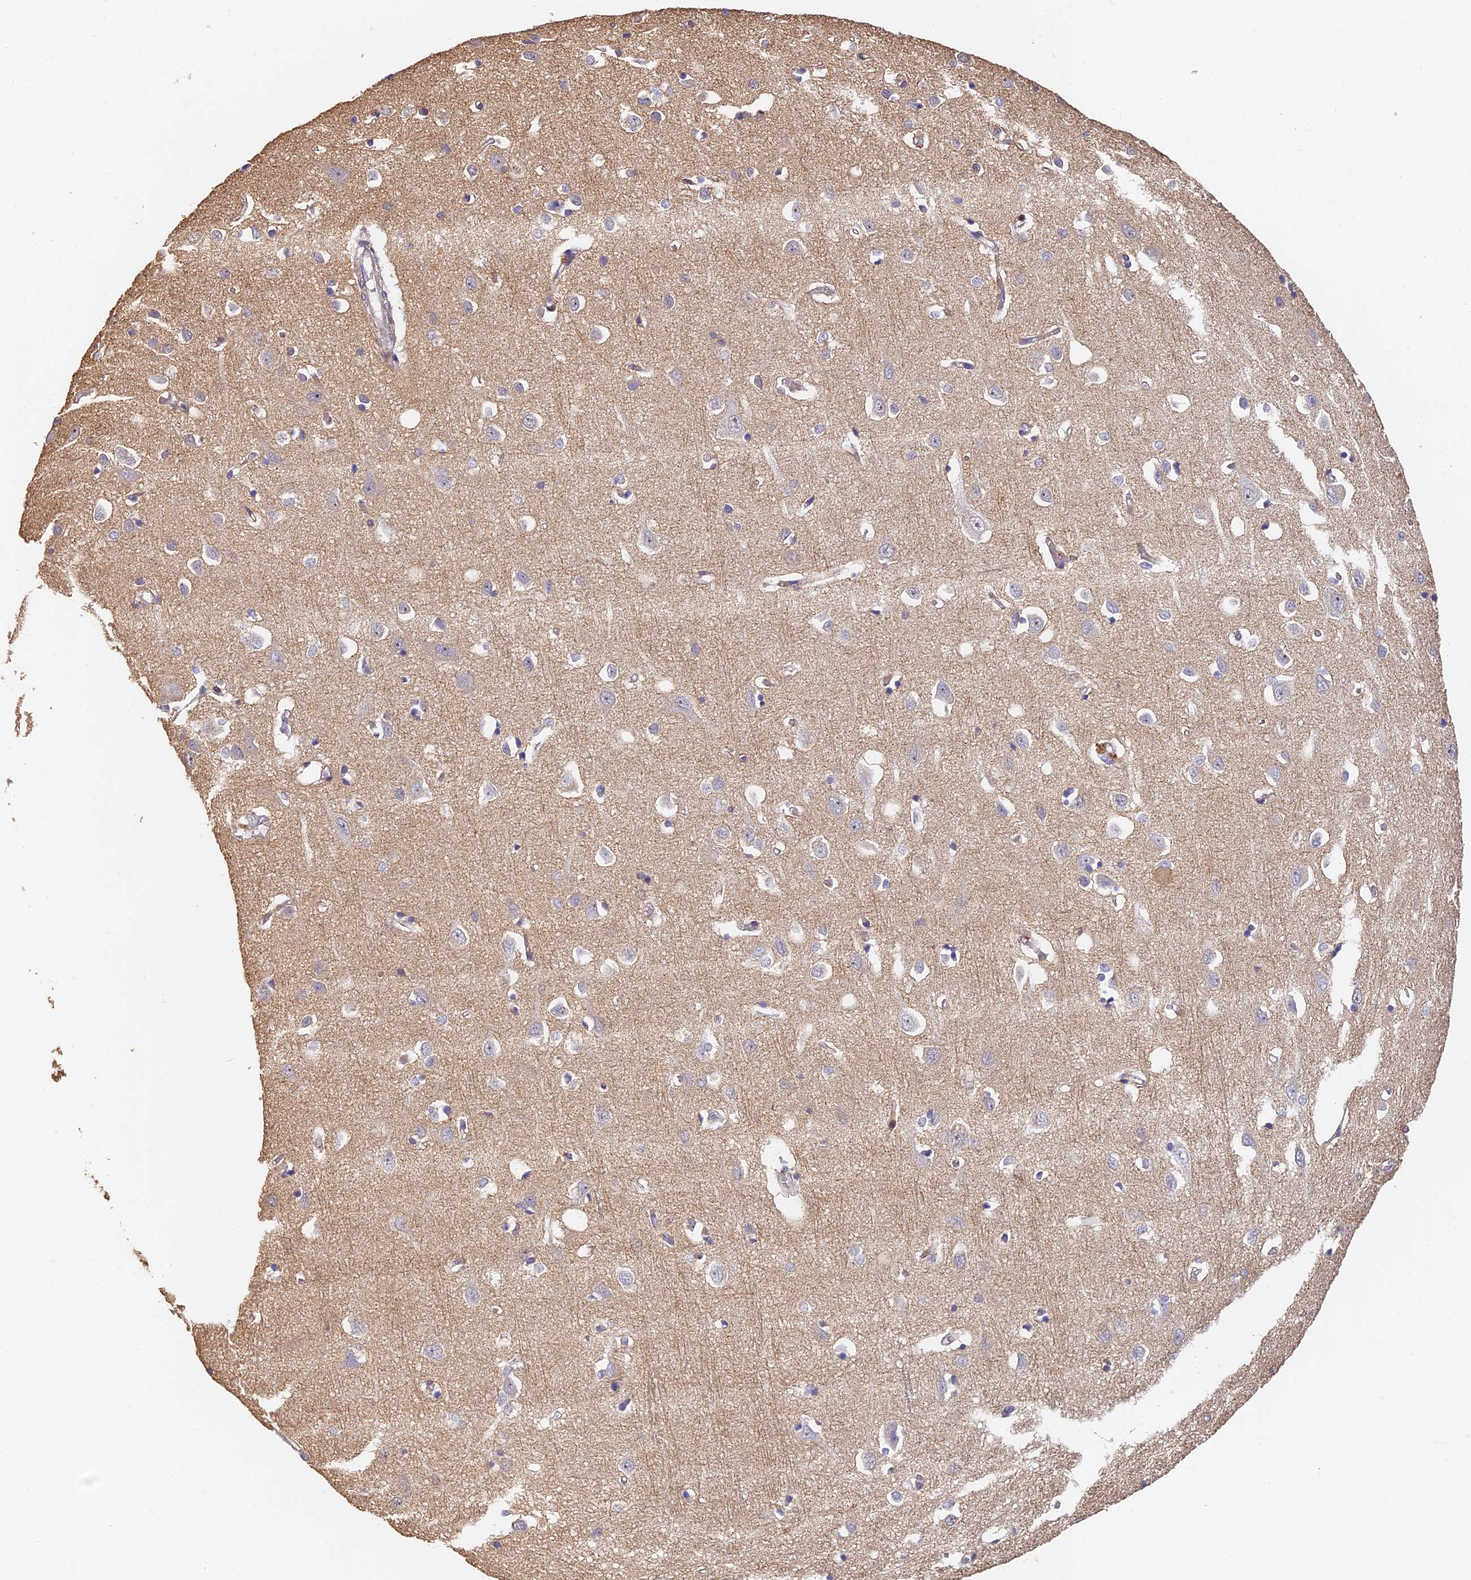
{"staining": {"intensity": "negative", "quantity": "none", "location": "none"}, "tissue": "cerebral cortex", "cell_type": "Endothelial cells", "image_type": "normal", "snomed": [{"axis": "morphology", "description": "Normal tissue, NOS"}, {"axis": "topography", "description": "Cerebral cortex"}], "caption": "There is no significant staining in endothelial cells of cerebral cortex. (DAB (3,3'-diaminobenzidine) immunohistochemistry (IHC) visualized using brightfield microscopy, high magnification).", "gene": "SLC11A1", "patient": {"sex": "female", "age": 64}}